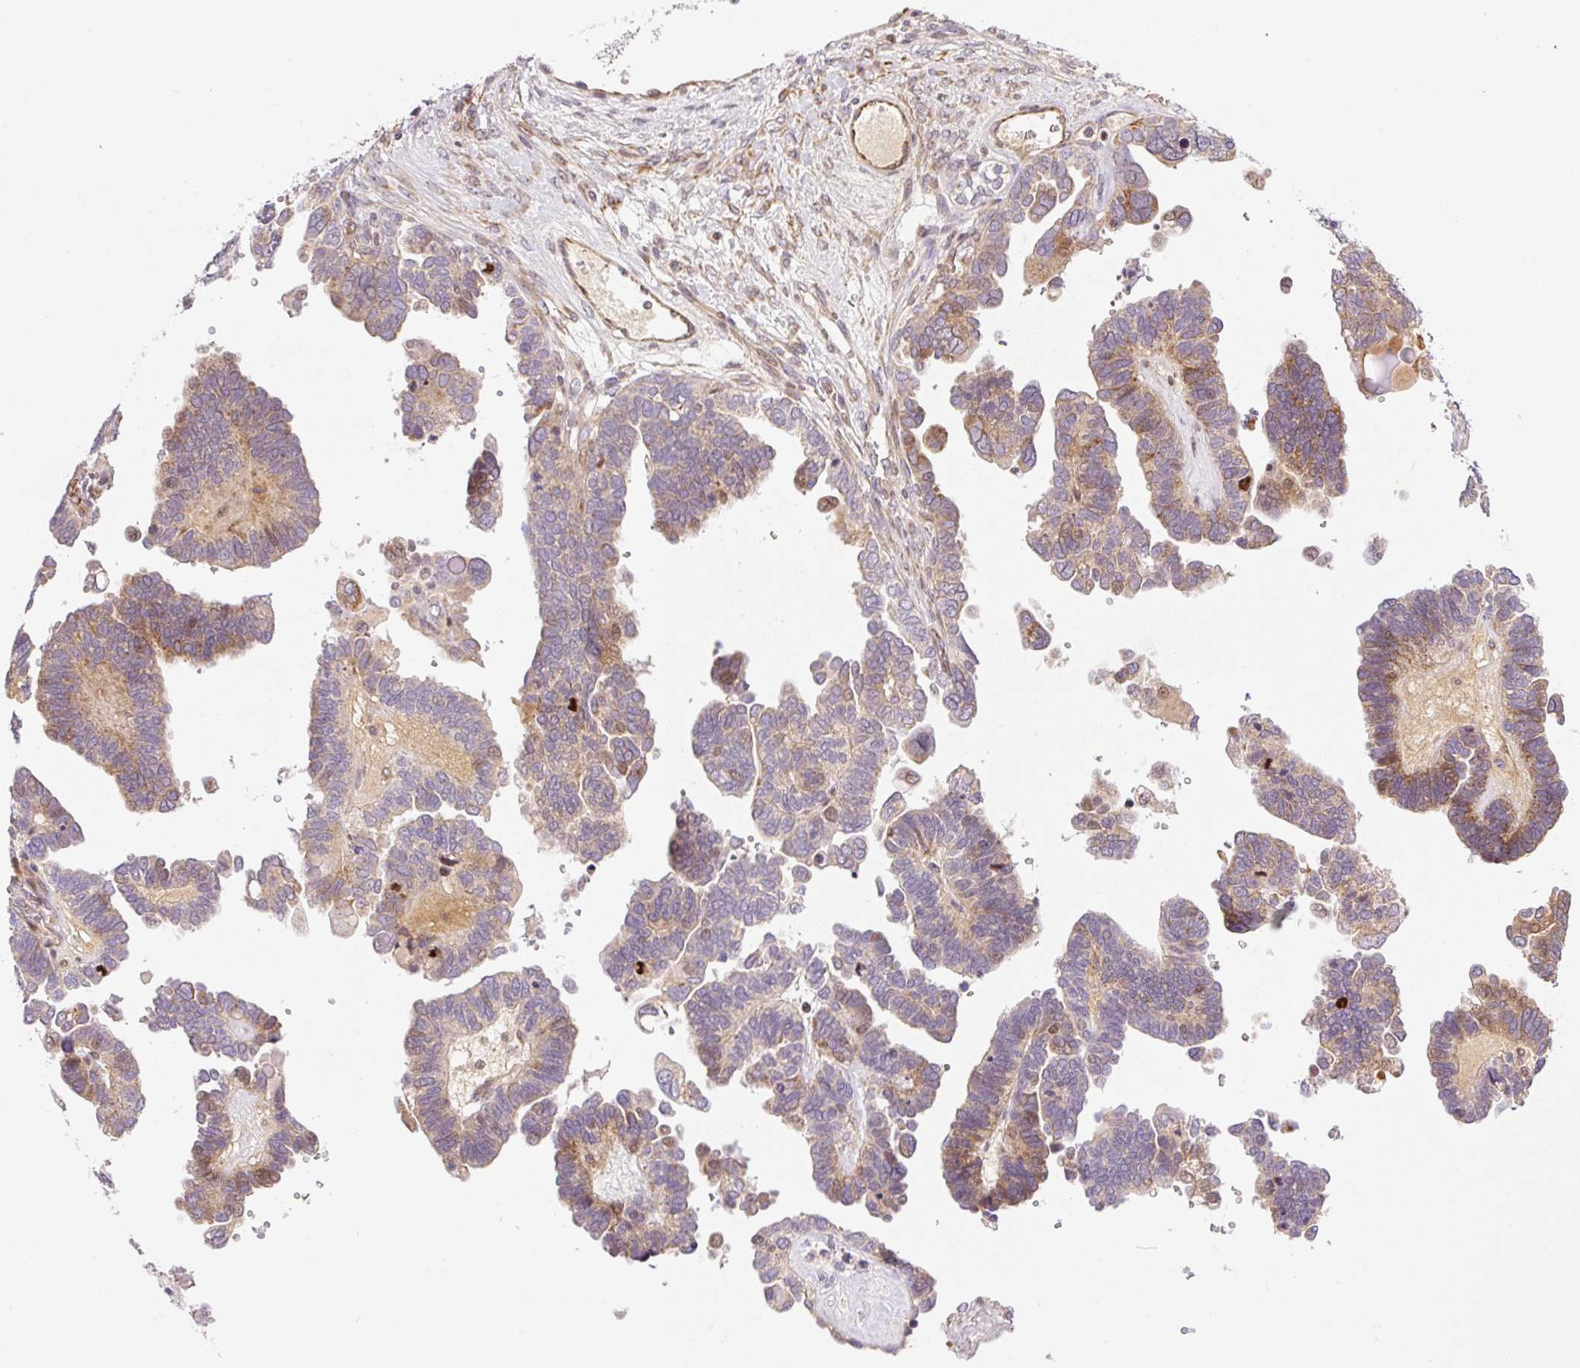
{"staining": {"intensity": "moderate", "quantity": "<25%", "location": "cytoplasmic/membranous"}, "tissue": "ovarian cancer", "cell_type": "Tumor cells", "image_type": "cancer", "snomed": [{"axis": "morphology", "description": "Cystadenocarcinoma, serous, NOS"}, {"axis": "topography", "description": "Ovary"}], "caption": "There is low levels of moderate cytoplasmic/membranous positivity in tumor cells of ovarian serous cystadenocarcinoma, as demonstrated by immunohistochemical staining (brown color).", "gene": "ZNF394", "patient": {"sex": "female", "age": 51}}